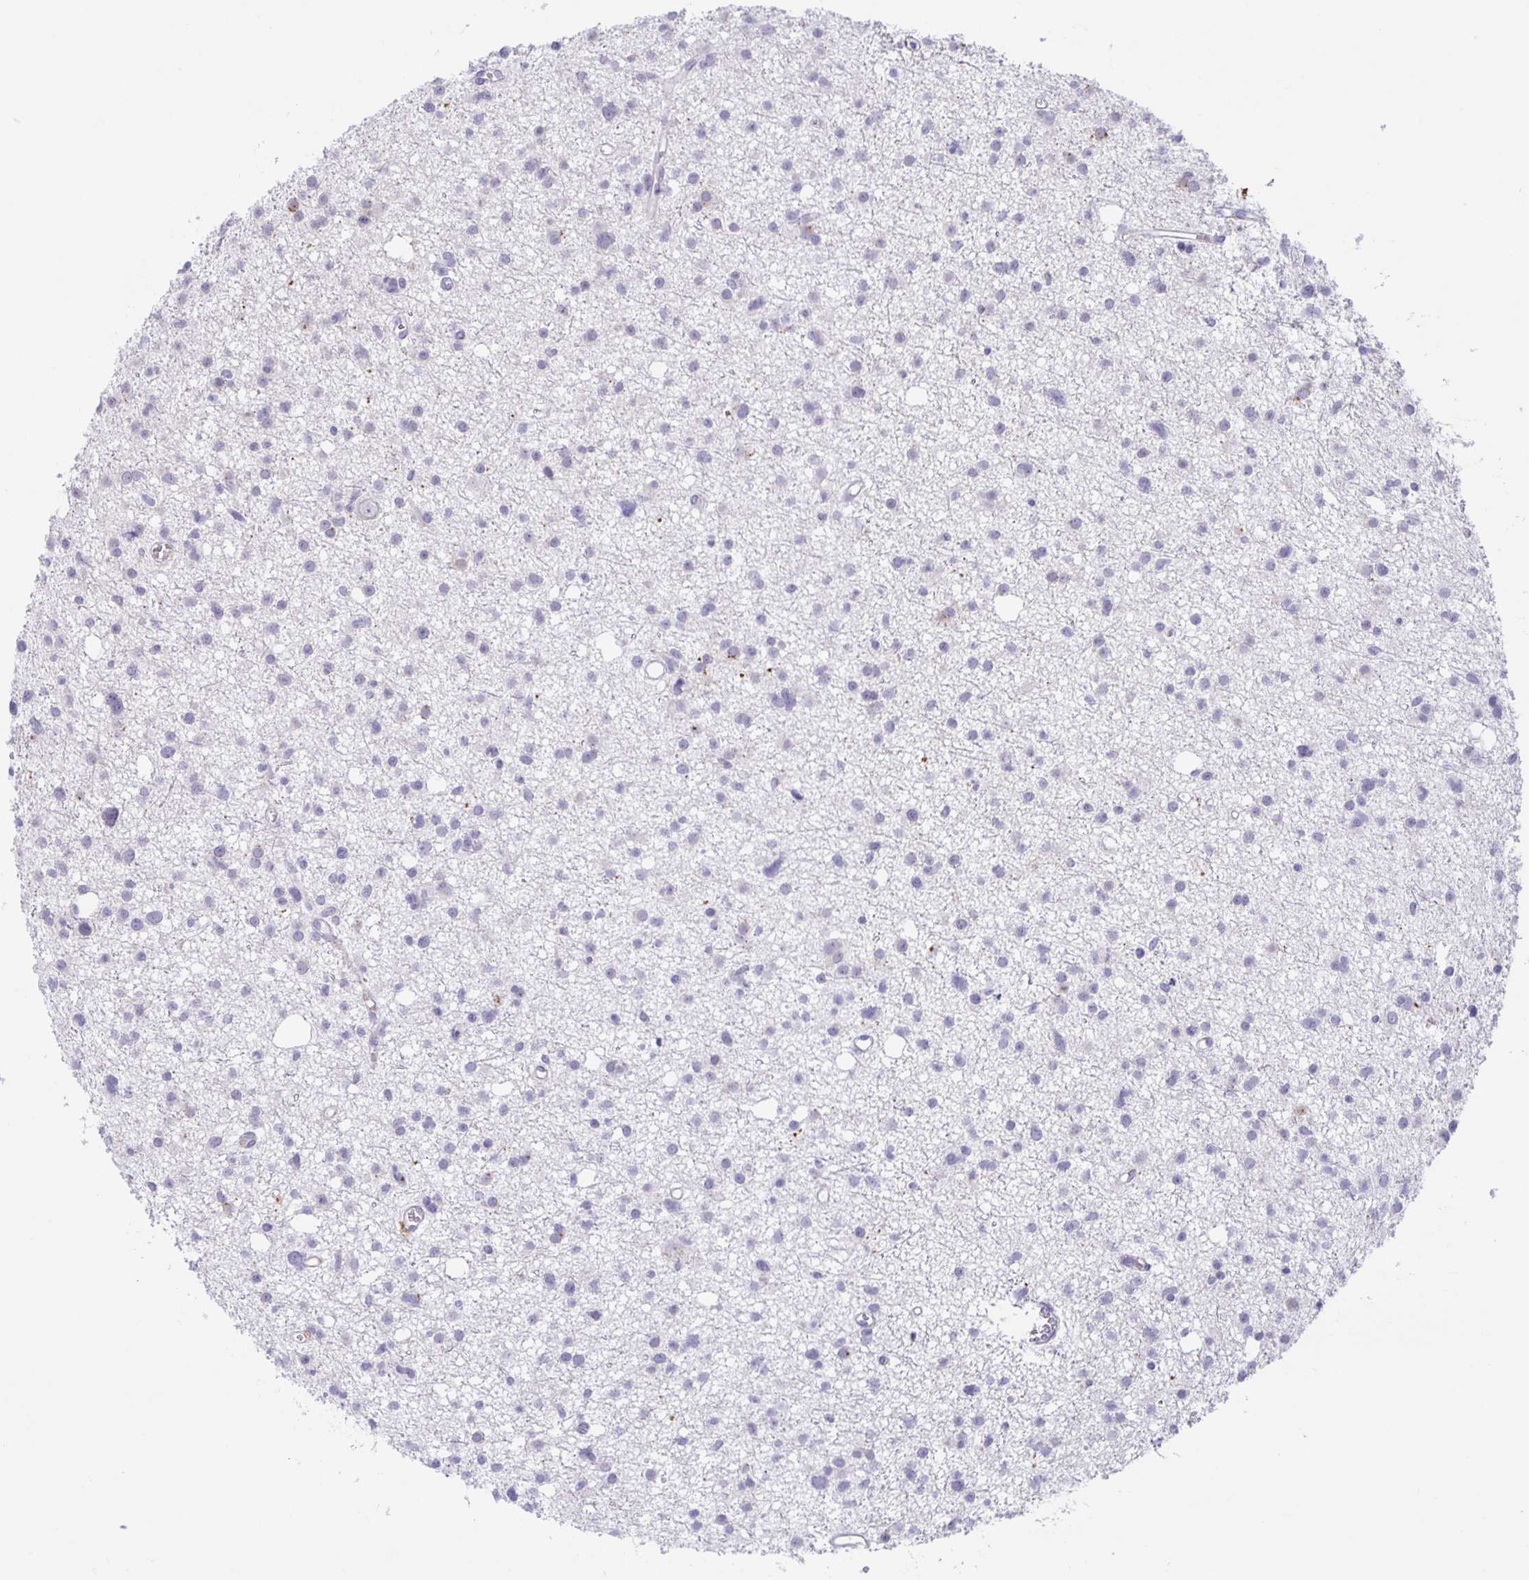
{"staining": {"intensity": "negative", "quantity": "none", "location": "none"}, "tissue": "glioma", "cell_type": "Tumor cells", "image_type": "cancer", "snomed": [{"axis": "morphology", "description": "Glioma, malignant, High grade"}, {"axis": "topography", "description": "Brain"}], "caption": "Immunohistochemistry histopathology image of neoplastic tissue: glioma stained with DAB (3,3'-diaminobenzidine) reveals no significant protein expression in tumor cells.", "gene": "LIPA", "patient": {"sex": "male", "age": 23}}